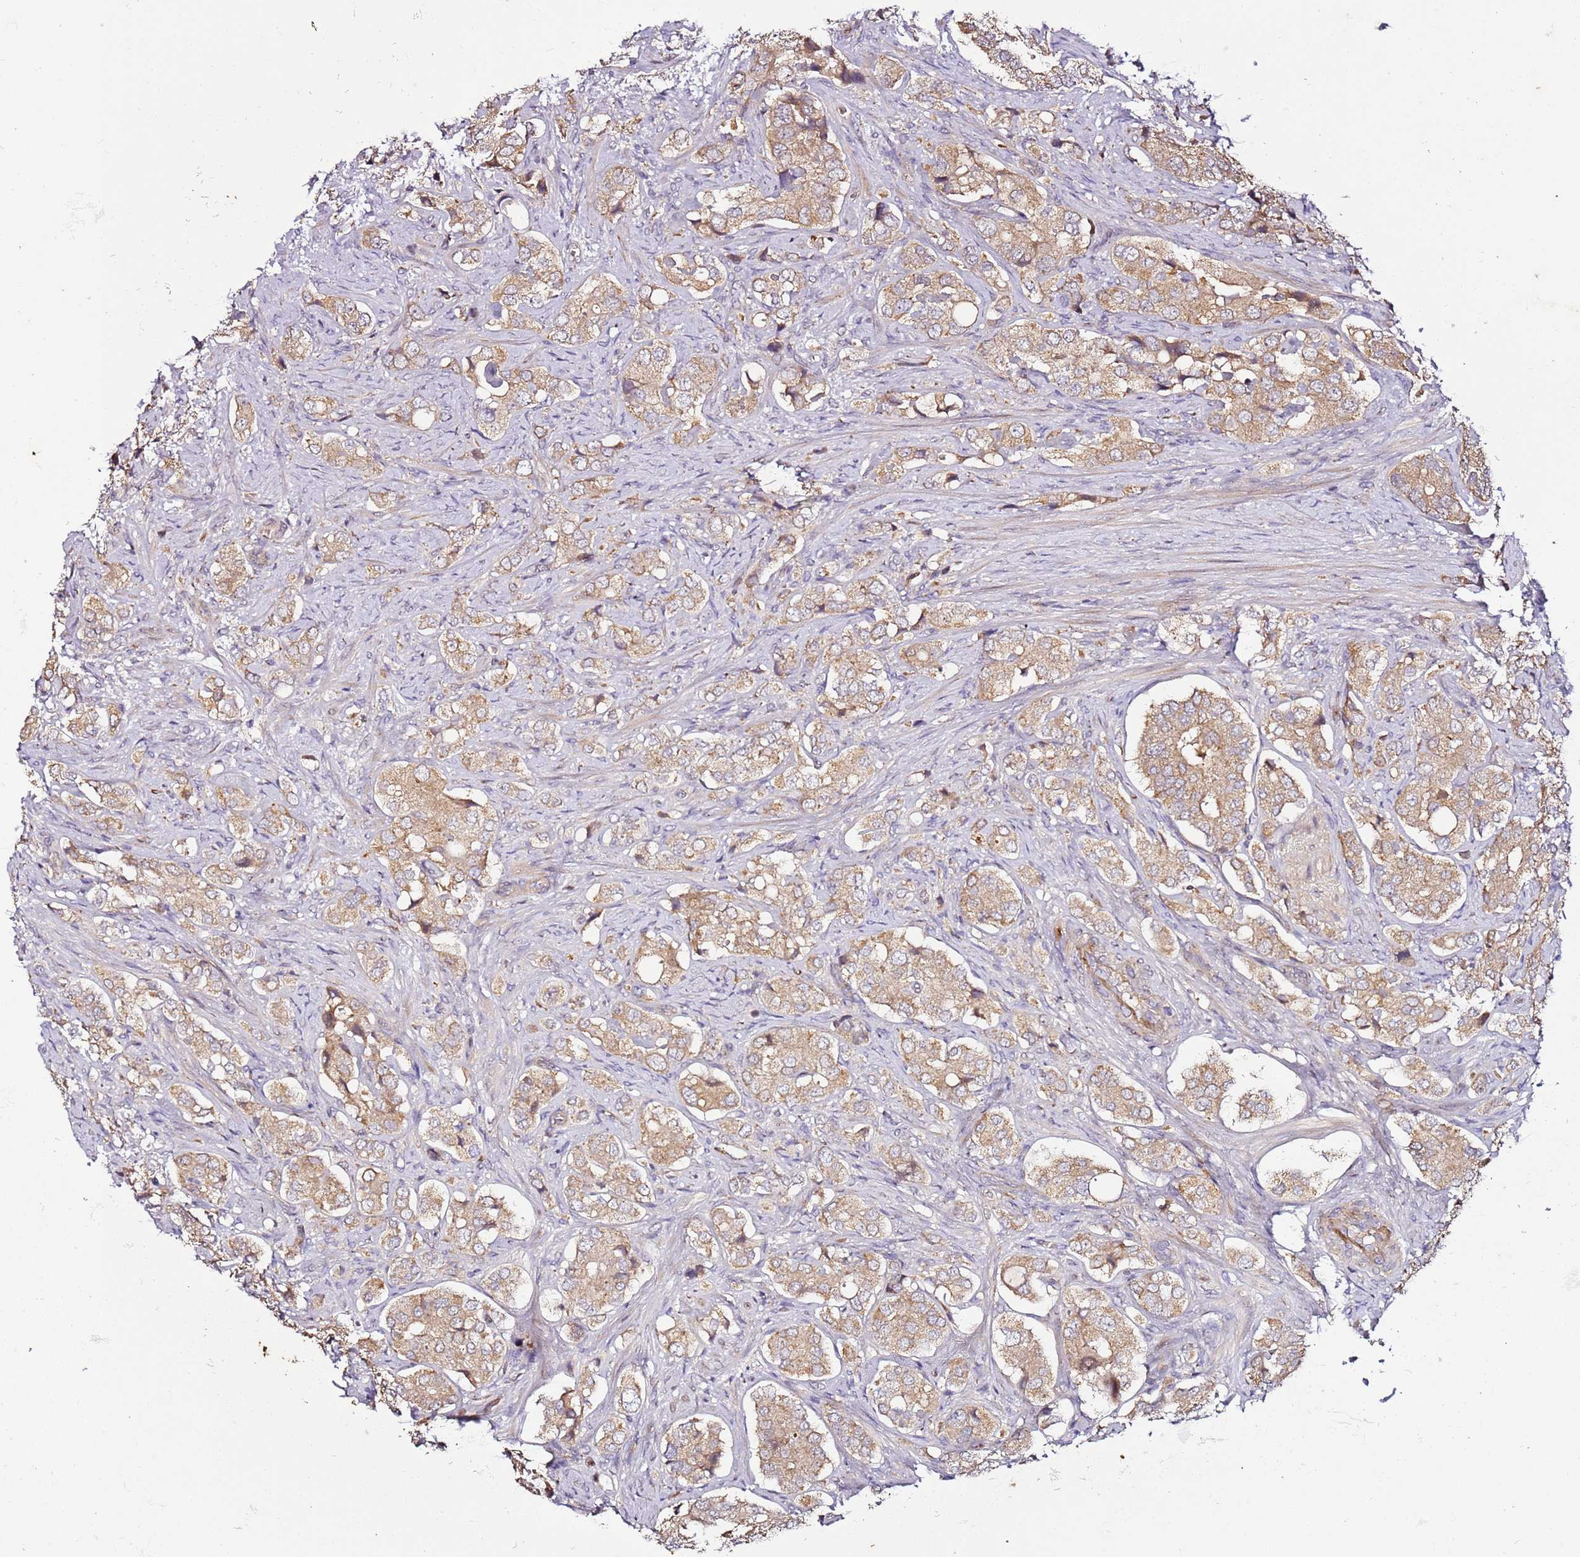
{"staining": {"intensity": "moderate", "quantity": ">75%", "location": "cytoplasmic/membranous"}, "tissue": "prostate cancer", "cell_type": "Tumor cells", "image_type": "cancer", "snomed": [{"axis": "morphology", "description": "Adenocarcinoma, High grade"}, {"axis": "topography", "description": "Prostate"}], "caption": "There is medium levels of moderate cytoplasmic/membranous expression in tumor cells of prostate cancer (adenocarcinoma (high-grade)), as demonstrated by immunohistochemical staining (brown color).", "gene": "KRTAP21-3", "patient": {"sex": "male", "age": 65}}